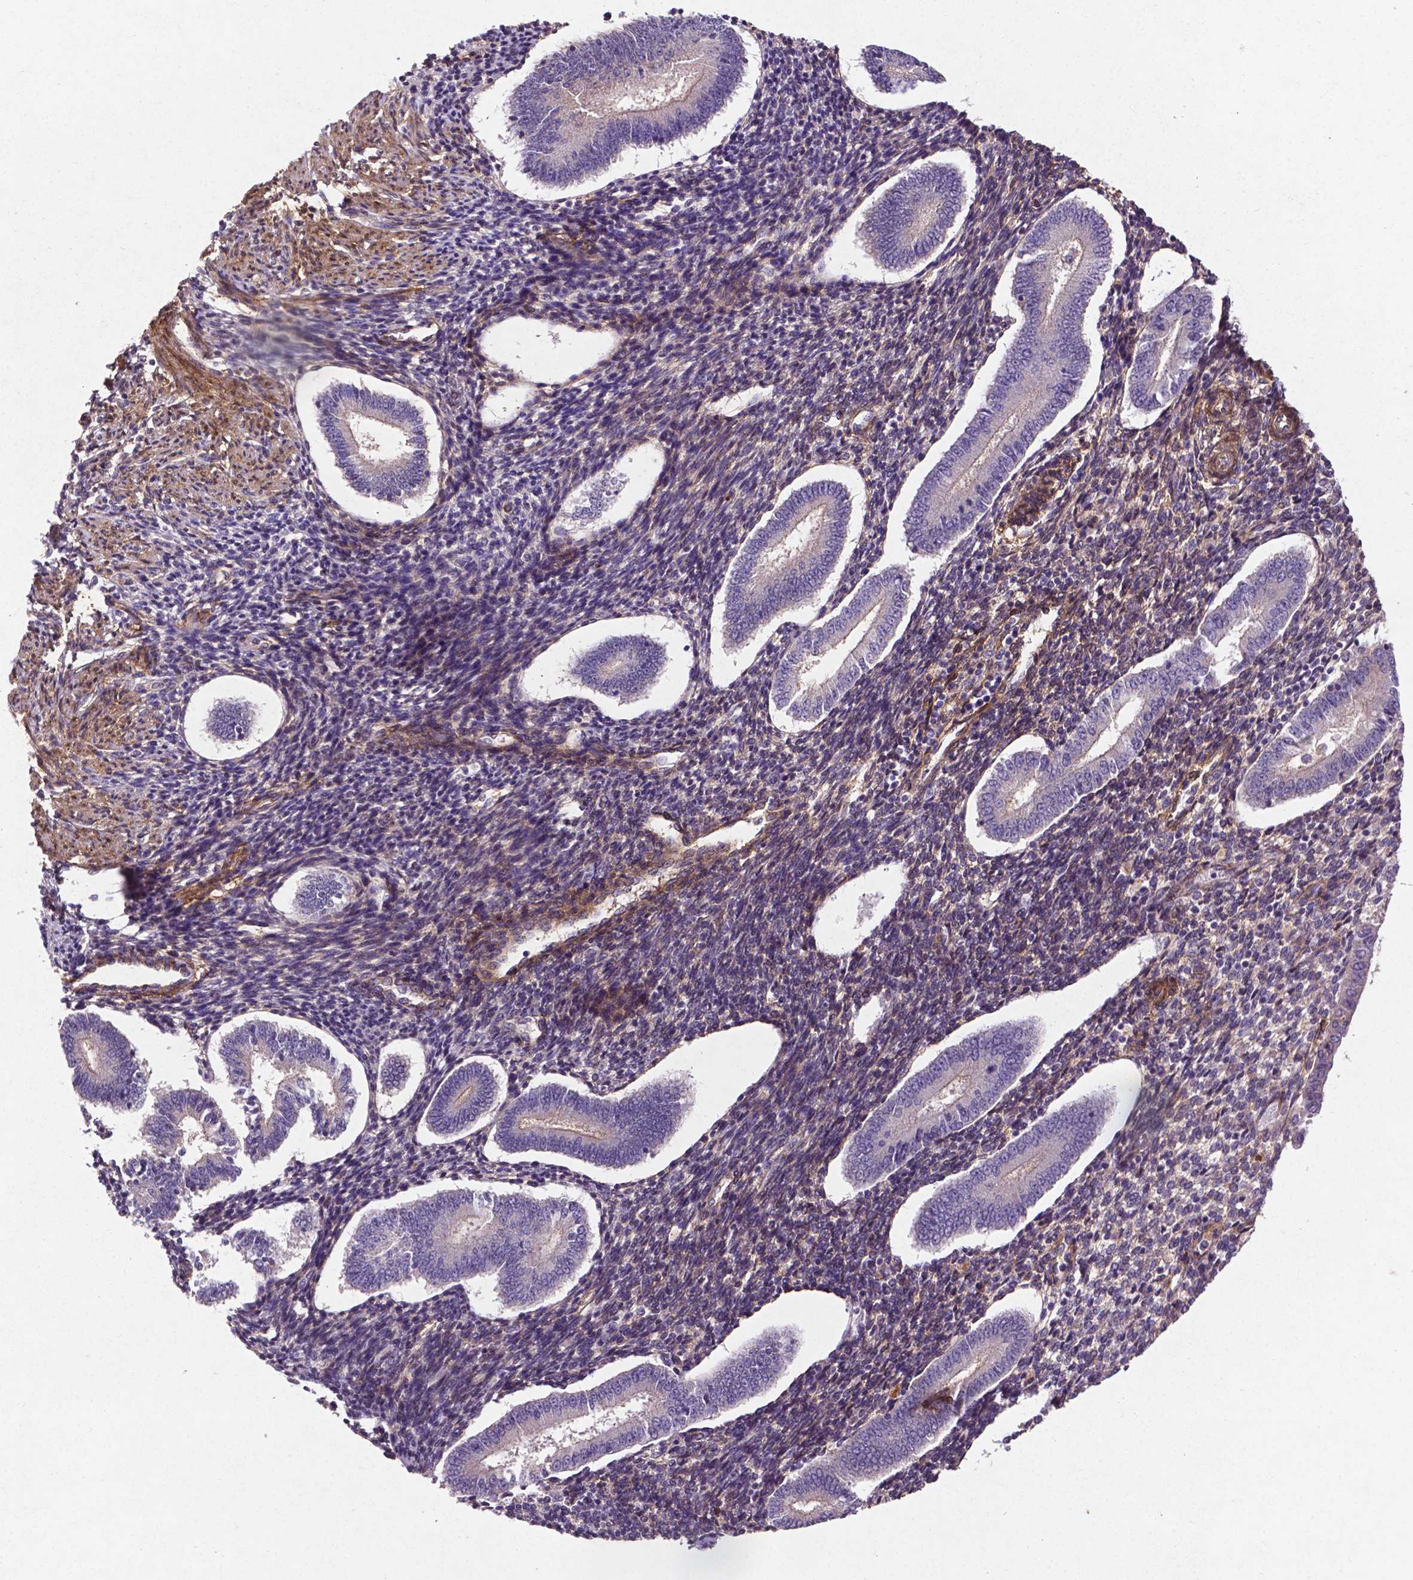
{"staining": {"intensity": "moderate", "quantity": "<25%", "location": "cytoplasmic/membranous"}, "tissue": "endometrium", "cell_type": "Cells in endometrial stroma", "image_type": "normal", "snomed": [{"axis": "morphology", "description": "Normal tissue, NOS"}, {"axis": "topography", "description": "Endometrium"}], "caption": "Endometrium stained with a brown dye displays moderate cytoplasmic/membranous positive staining in about <25% of cells in endometrial stroma.", "gene": "RRAS", "patient": {"sex": "female", "age": 40}}